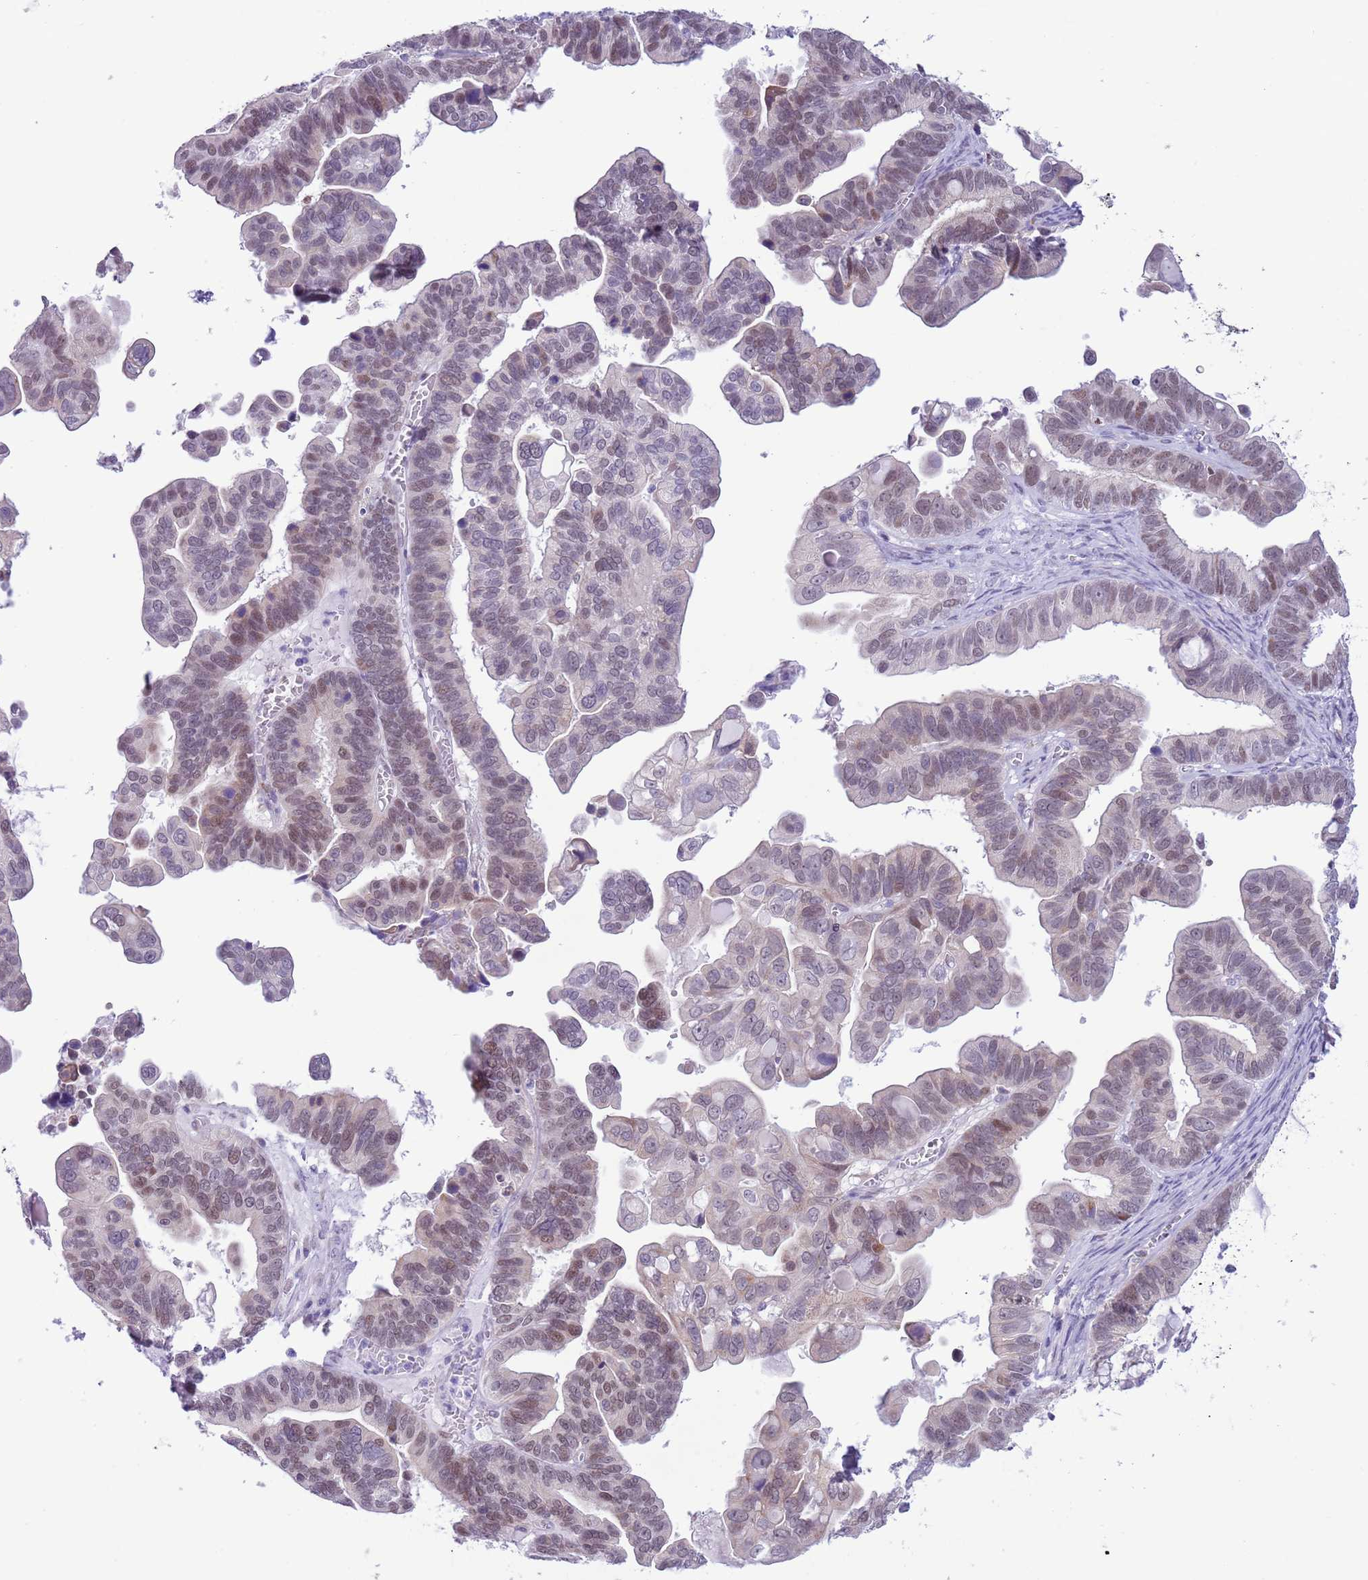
{"staining": {"intensity": "weak", "quantity": "25%-75%", "location": "nuclear"}, "tissue": "ovarian cancer", "cell_type": "Tumor cells", "image_type": "cancer", "snomed": [{"axis": "morphology", "description": "Cystadenocarcinoma, serous, NOS"}, {"axis": "topography", "description": "Ovary"}], "caption": "This image exhibits immunohistochemistry (IHC) staining of human serous cystadenocarcinoma (ovarian), with low weak nuclear positivity in about 25%-75% of tumor cells.", "gene": "ZNF576", "patient": {"sex": "female", "age": 56}}